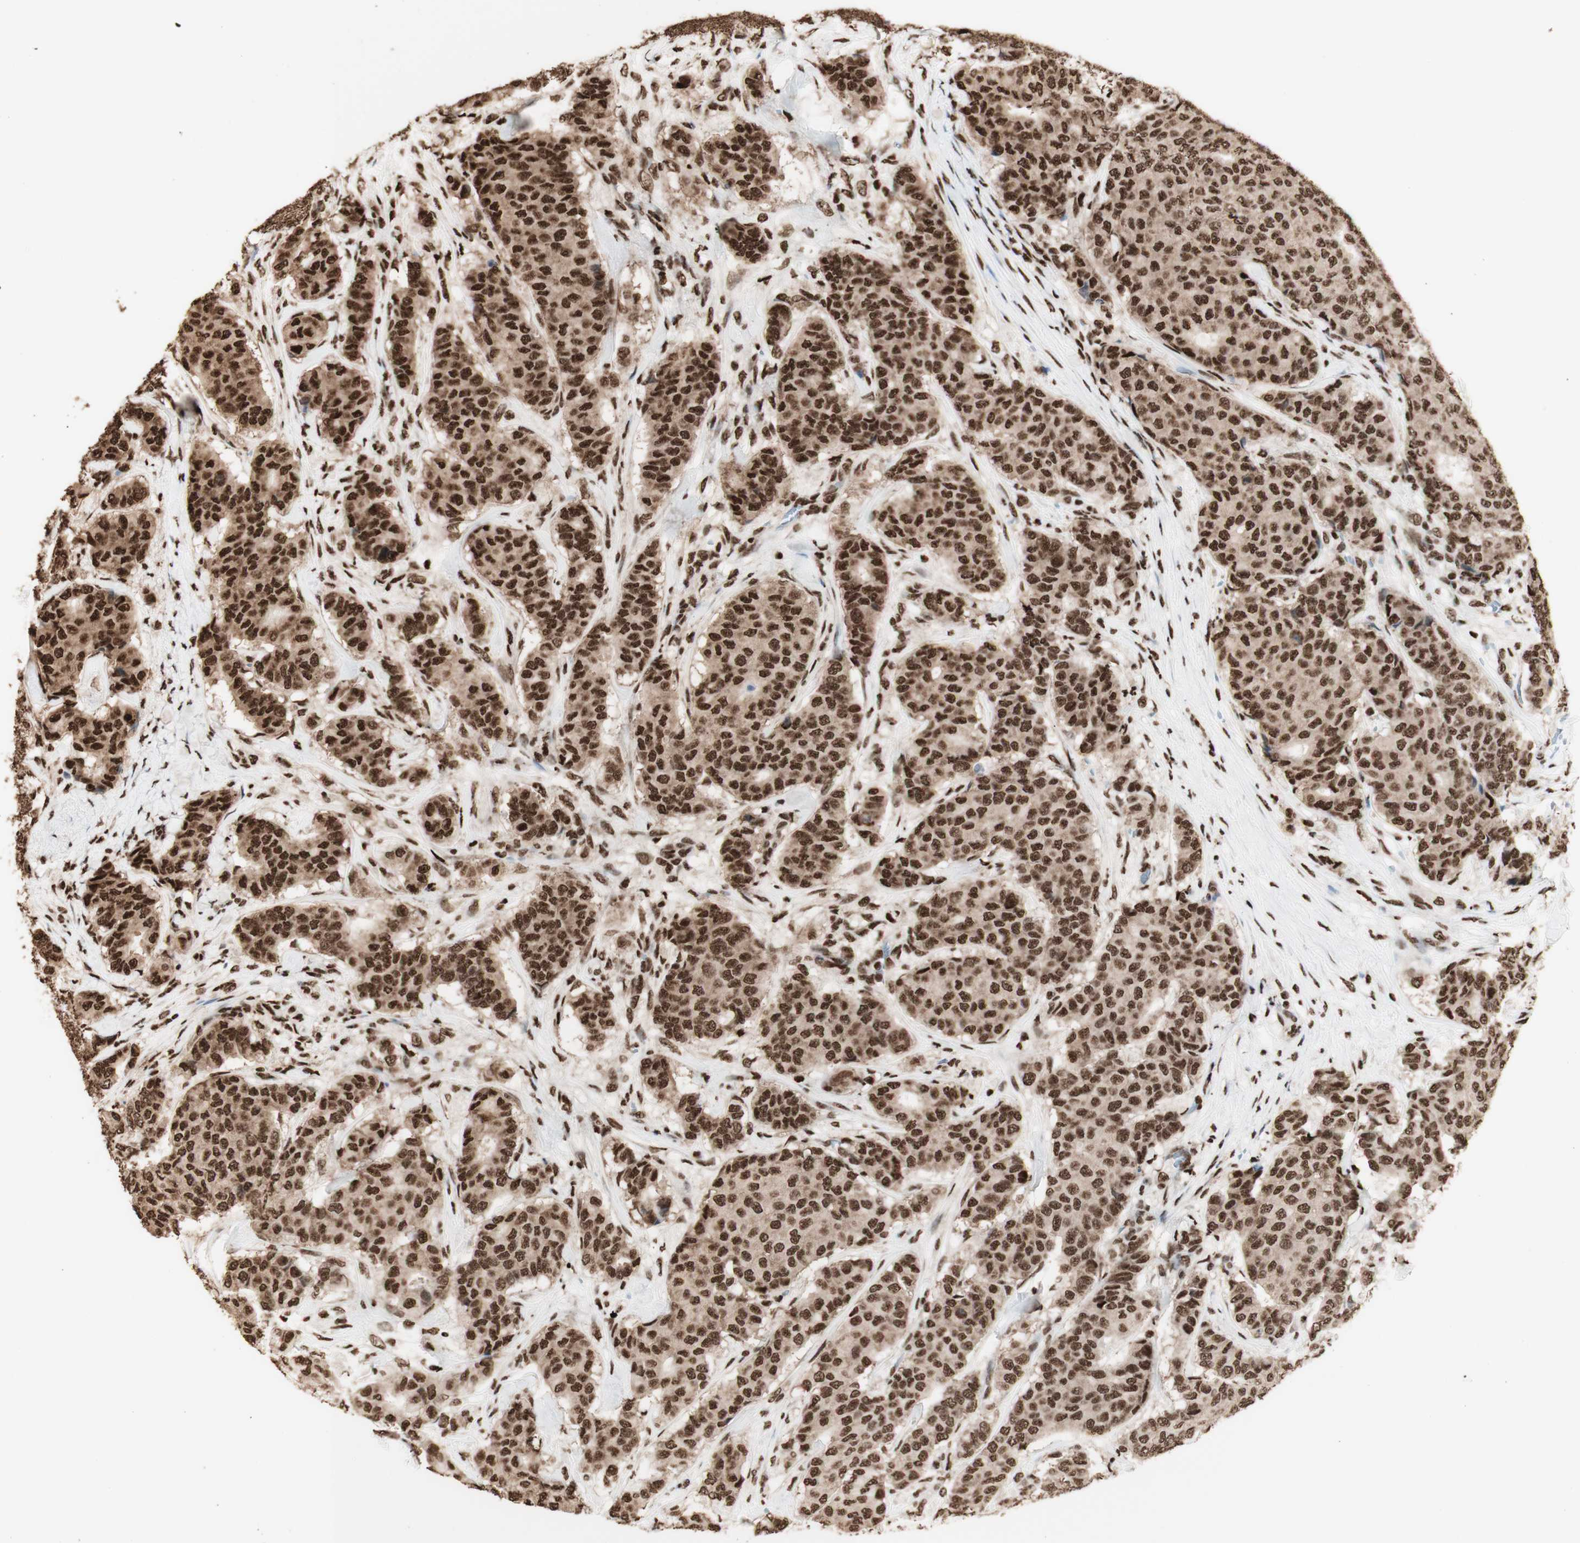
{"staining": {"intensity": "strong", "quantity": ">75%", "location": "cytoplasmic/membranous,nuclear"}, "tissue": "breast cancer", "cell_type": "Tumor cells", "image_type": "cancer", "snomed": [{"axis": "morphology", "description": "Duct carcinoma"}, {"axis": "topography", "description": "Breast"}], "caption": "Immunohistochemical staining of human breast intraductal carcinoma shows strong cytoplasmic/membranous and nuclear protein staining in about >75% of tumor cells.", "gene": "HNRNPA2B1", "patient": {"sex": "female", "age": 75}}